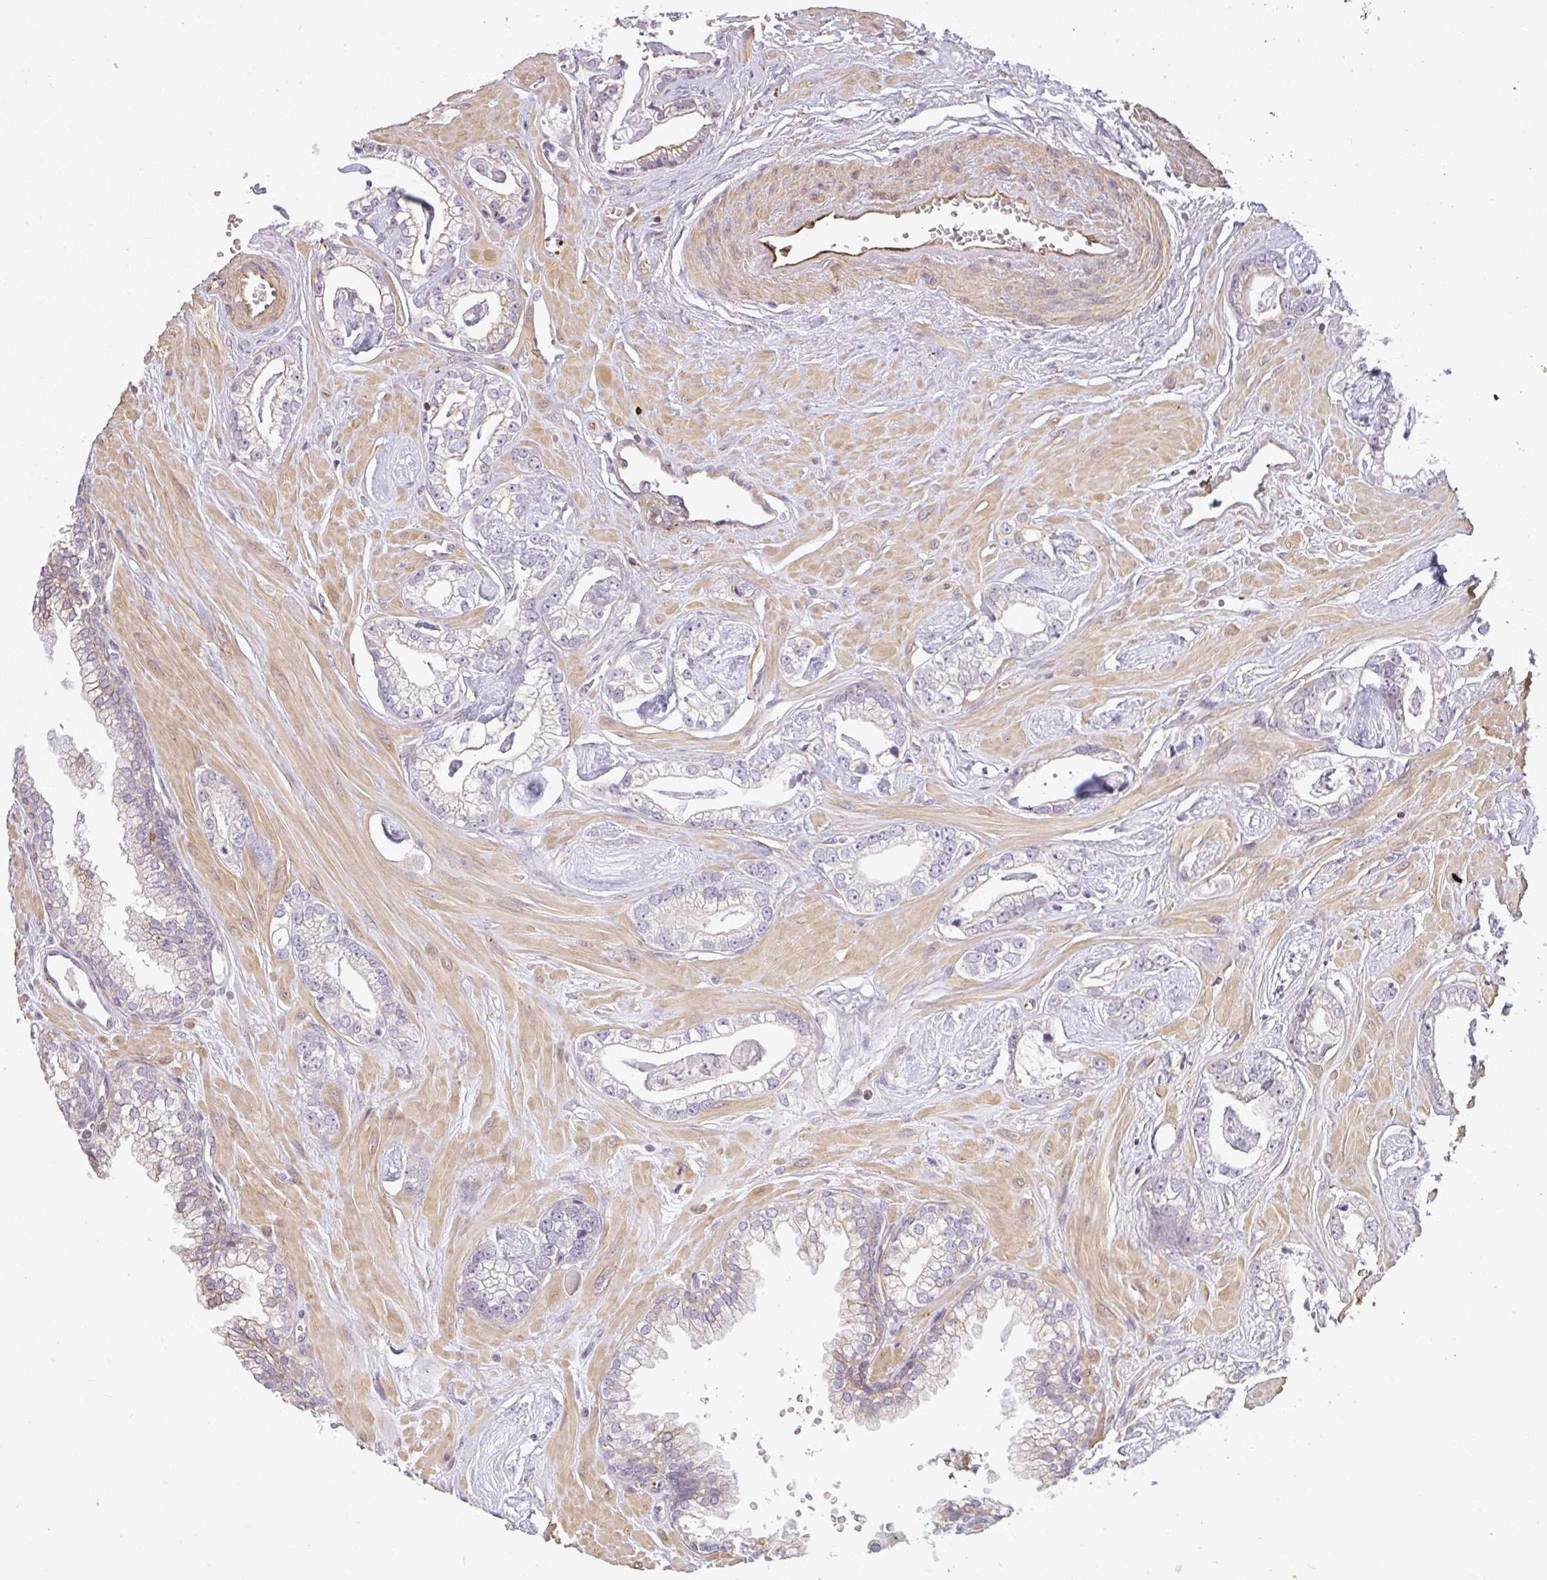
{"staining": {"intensity": "negative", "quantity": "none", "location": "none"}, "tissue": "prostate cancer", "cell_type": "Tumor cells", "image_type": "cancer", "snomed": [{"axis": "morphology", "description": "Adenocarcinoma, Low grade"}, {"axis": "topography", "description": "Prostate"}], "caption": "Adenocarcinoma (low-grade) (prostate) was stained to show a protein in brown. There is no significant expression in tumor cells.", "gene": "SULF1", "patient": {"sex": "male", "age": 60}}